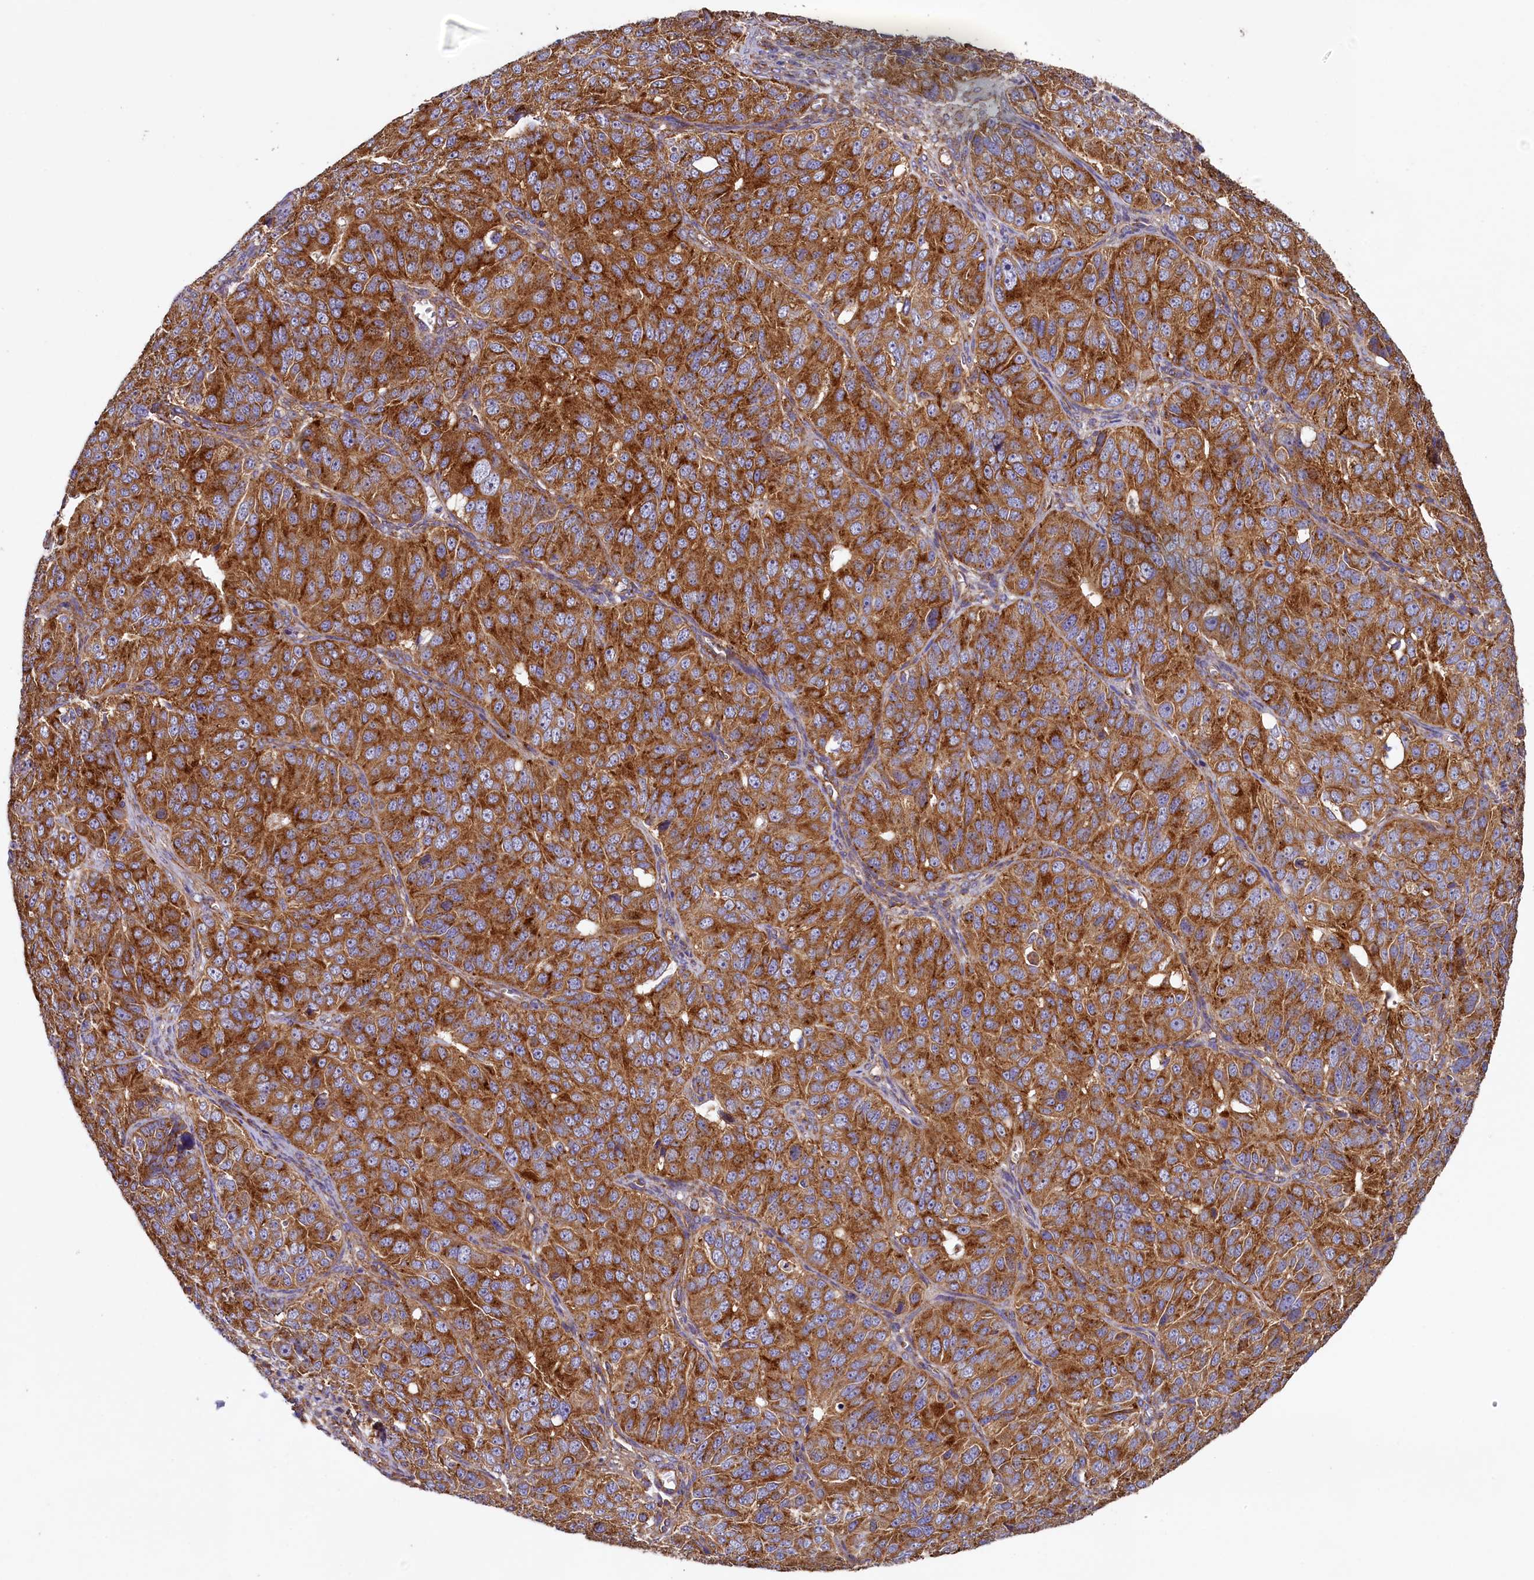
{"staining": {"intensity": "strong", "quantity": ">75%", "location": "cytoplasmic/membranous"}, "tissue": "ovarian cancer", "cell_type": "Tumor cells", "image_type": "cancer", "snomed": [{"axis": "morphology", "description": "Carcinoma, endometroid"}, {"axis": "topography", "description": "Ovary"}], "caption": "A brown stain highlights strong cytoplasmic/membranous positivity of a protein in human ovarian endometroid carcinoma tumor cells.", "gene": "GPR21", "patient": {"sex": "female", "age": 51}}